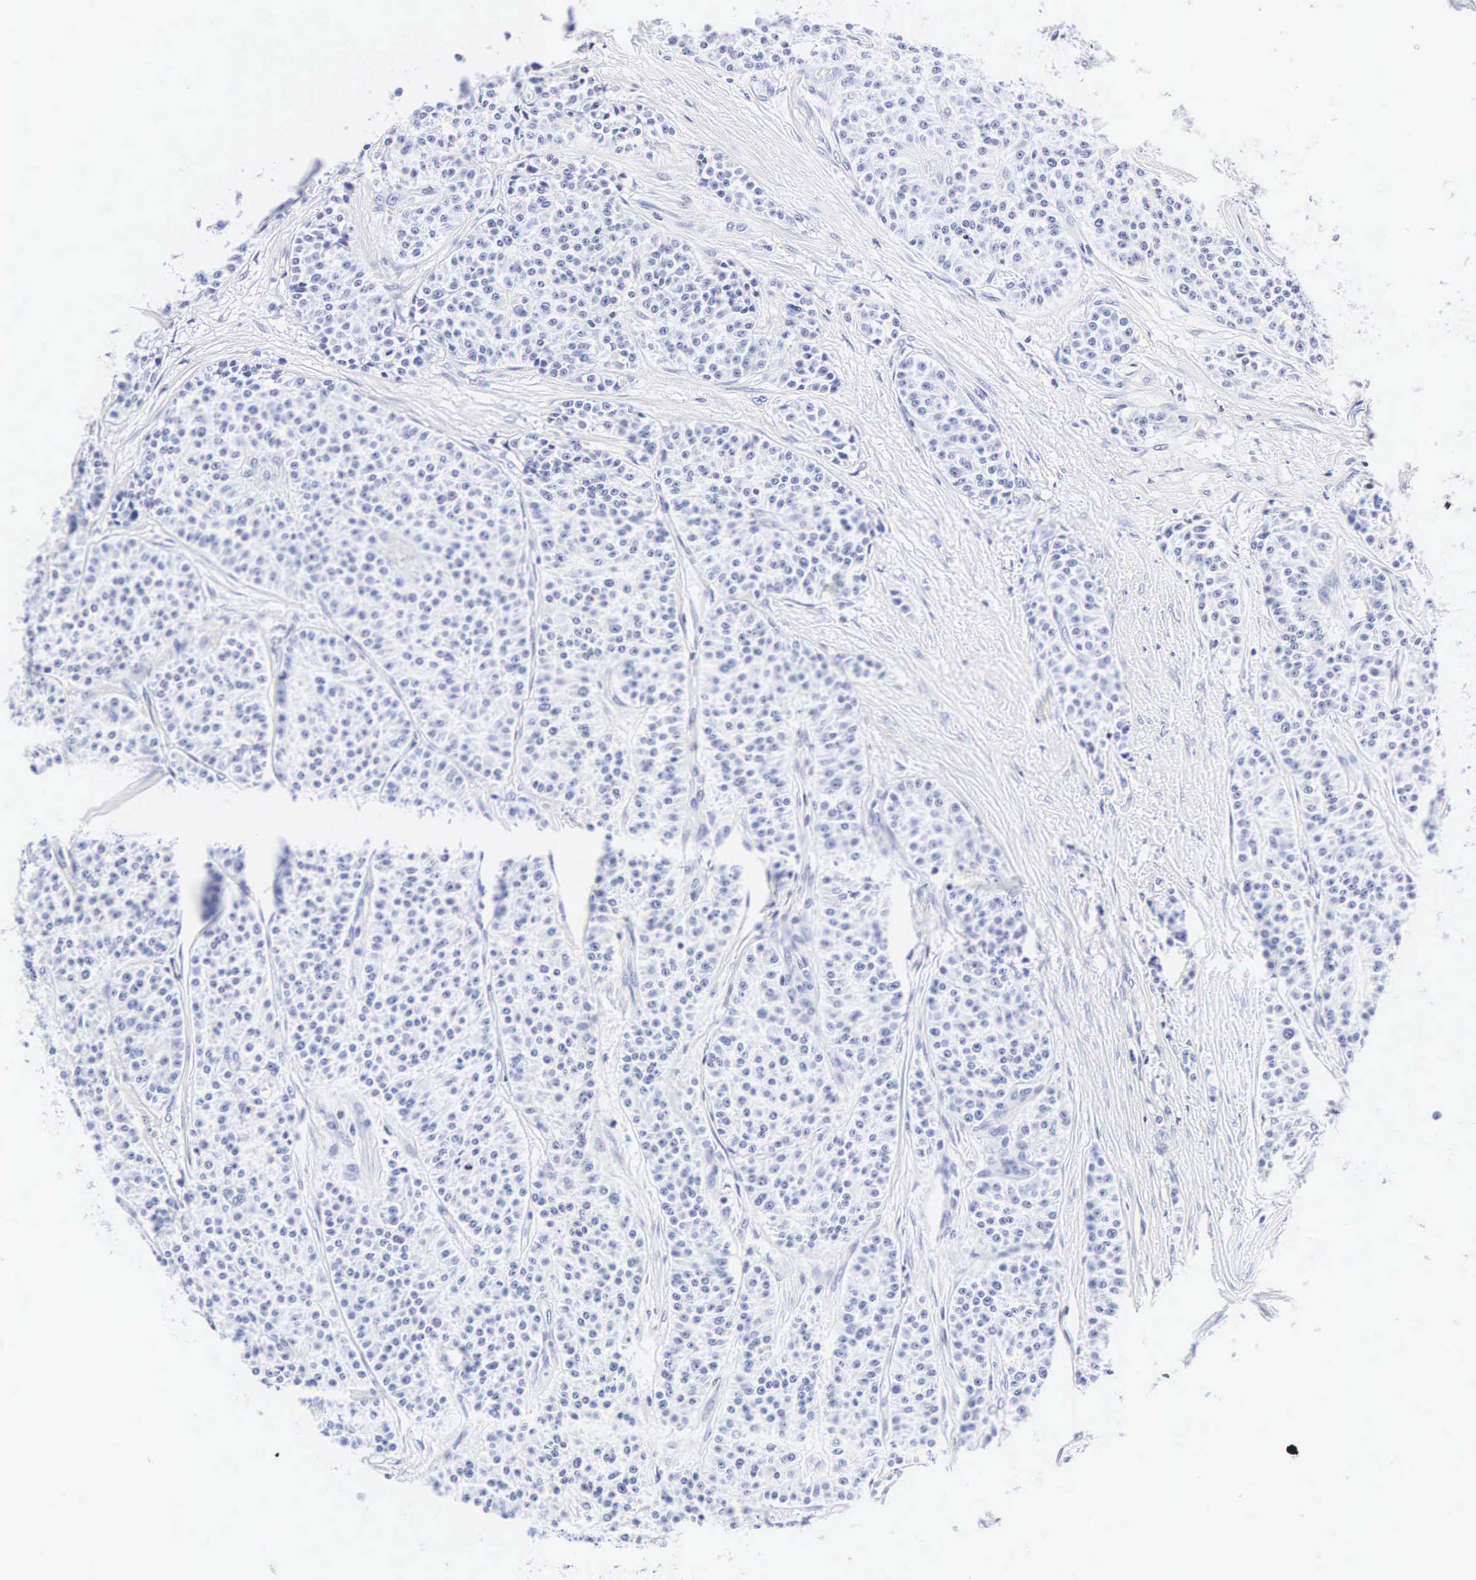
{"staining": {"intensity": "negative", "quantity": "none", "location": "none"}, "tissue": "carcinoid", "cell_type": "Tumor cells", "image_type": "cancer", "snomed": [{"axis": "morphology", "description": "Carcinoid, malignant, NOS"}, {"axis": "topography", "description": "Stomach"}], "caption": "Tumor cells show no significant expression in malignant carcinoid. The staining was performed using DAB to visualize the protein expression in brown, while the nuclei were stained in blue with hematoxylin (Magnification: 20x).", "gene": "INS", "patient": {"sex": "female", "age": 76}}